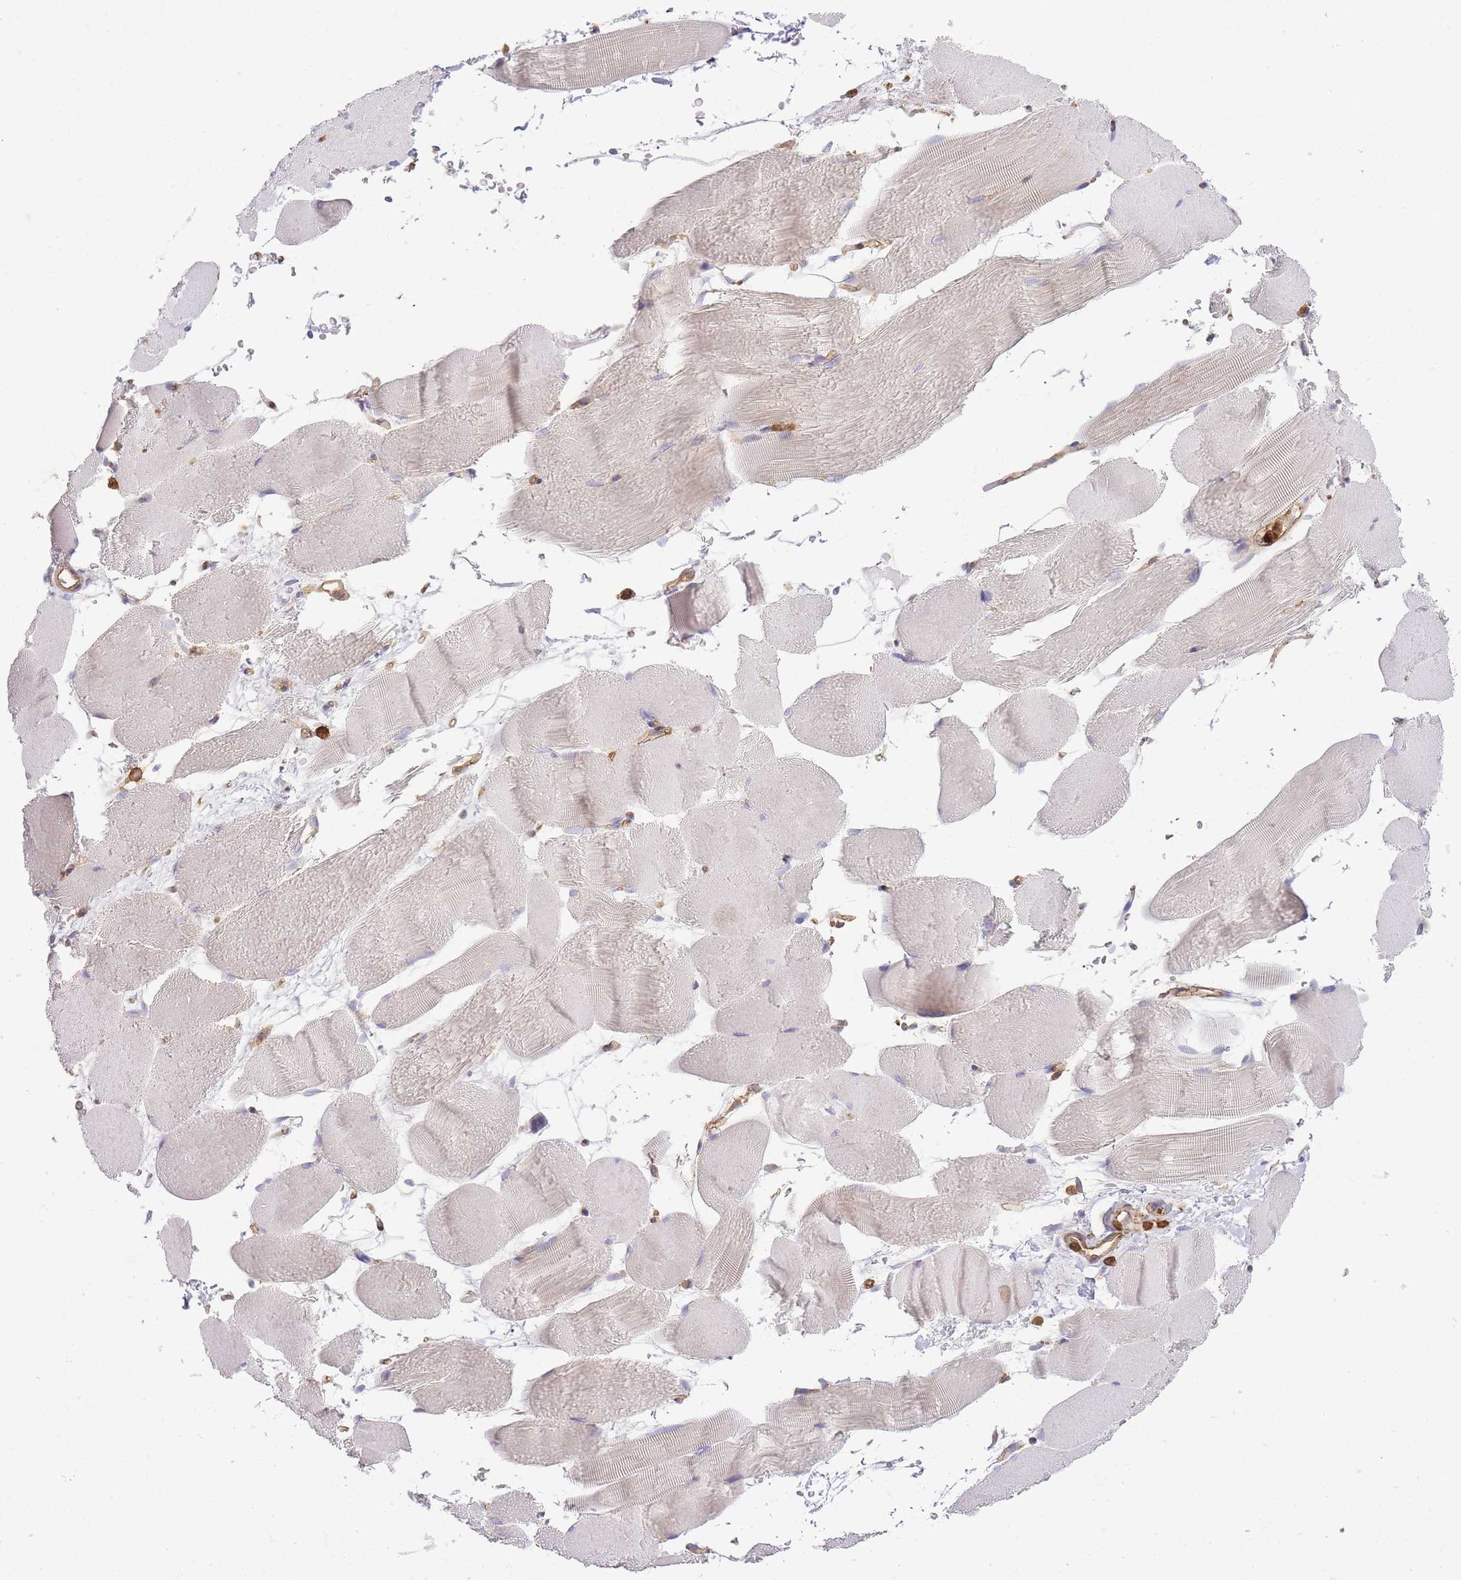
{"staining": {"intensity": "negative", "quantity": "none", "location": "none"}, "tissue": "skeletal muscle", "cell_type": "Myocytes", "image_type": "normal", "snomed": [{"axis": "morphology", "description": "Normal tissue, NOS"}, {"axis": "topography", "description": "Skeletal muscle"}, {"axis": "topography", "description": "Parathyroid gland"}], "caption": "Immunohistochemistry (IHC) image of benign skeletal muscle stained for a protein (brown), which exhibits no expression in myocytes. The staining was performed using DAB (3,3'-diaminobenzidine) to visualize the protein expression in brown, while the nuclei were stained in blue with hematoxylin (Magnification: 20x).", "gene": "MSN", "patient": {"sex": "female", "age": 37}}